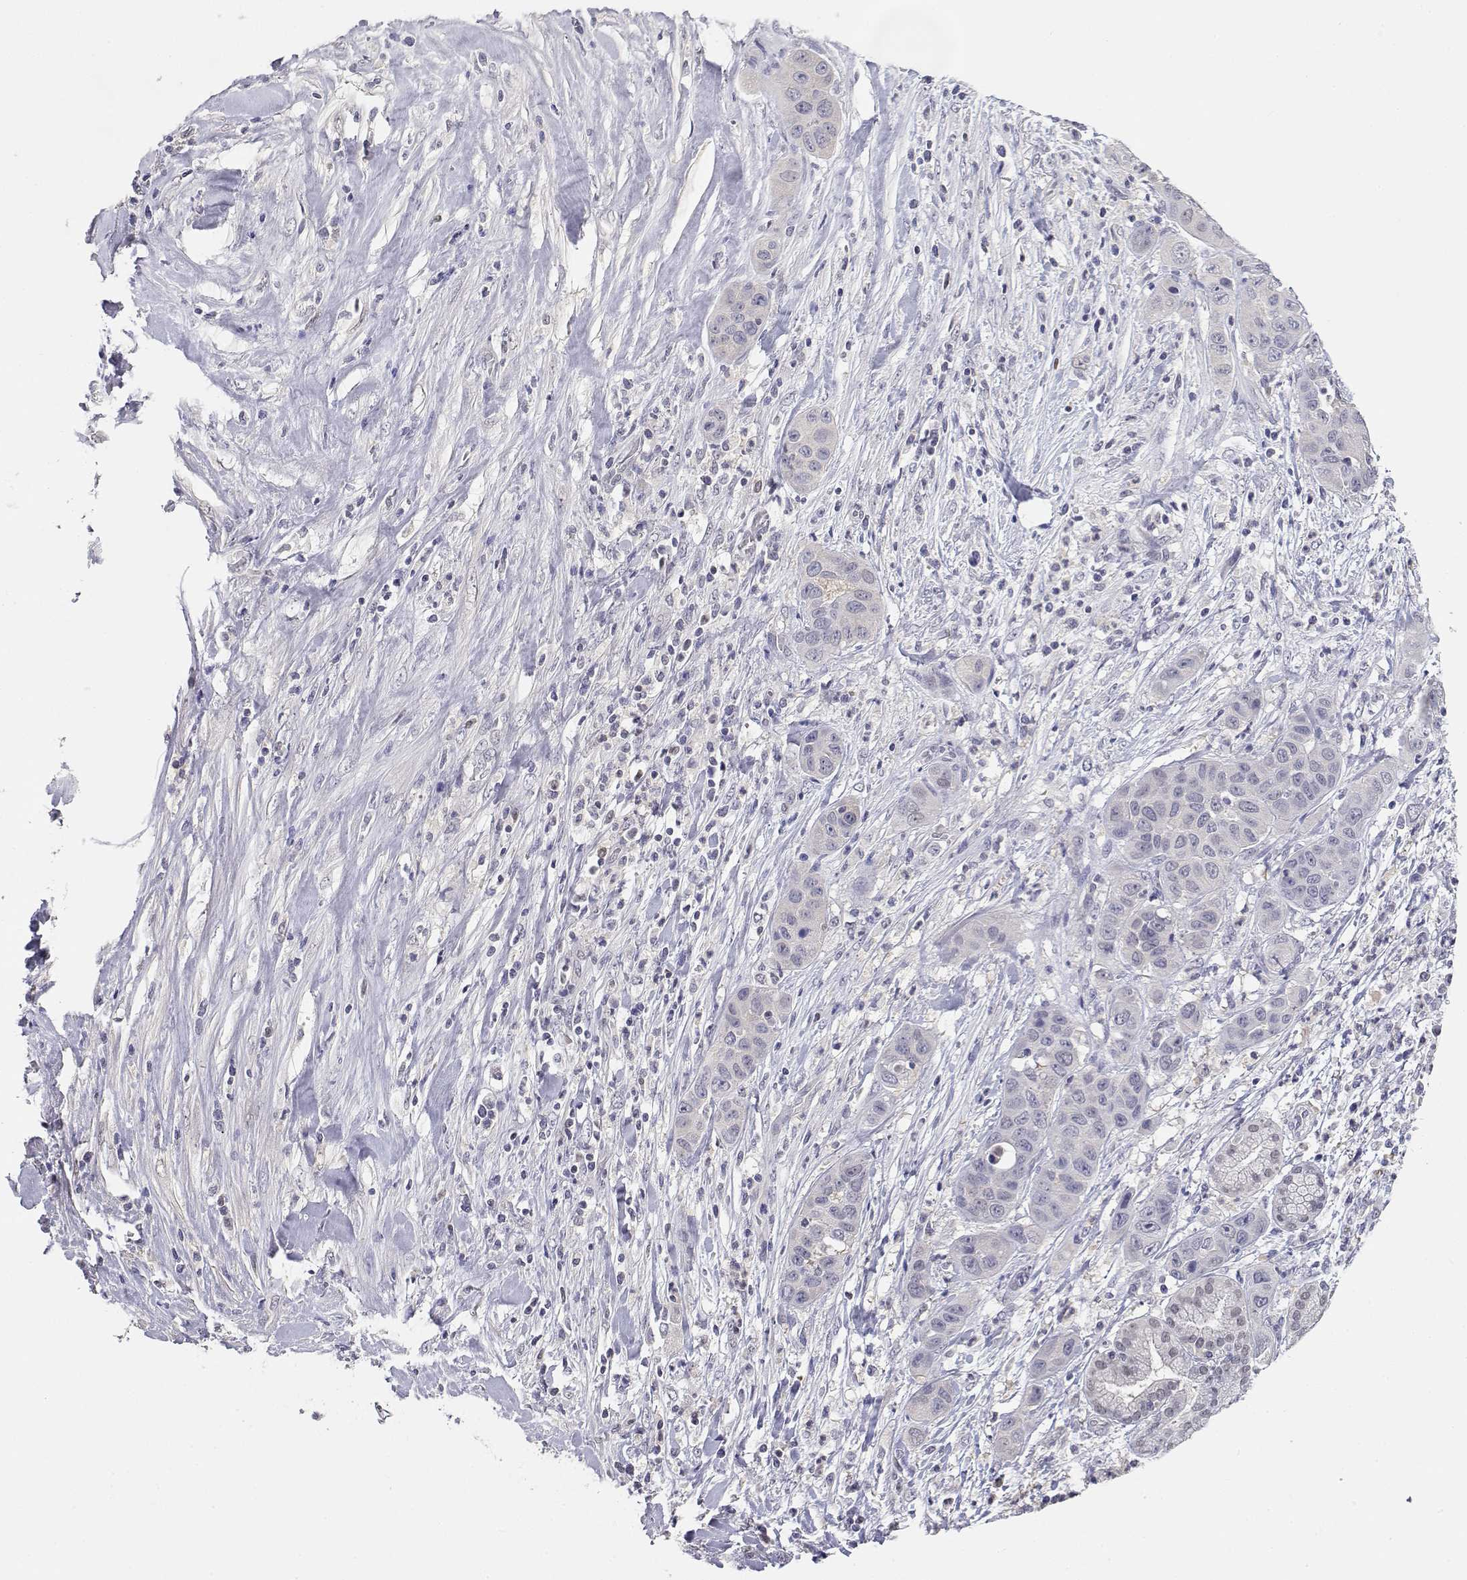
{"staining": {"intensity": "negative", "quantity": "none", "location": "none"}, "tissue": "liver cancer", "cell_type": "Tumor cells", "image_type": "cancer", "snomed": [{"axis": "morphology", "description": "Cholangiocarcinoma"}, {"axis": "topography", "description": "Liver"}], "caption": "An image of liver cancer (cholangiocarcinoma) stained for a protein exhibits no brown staining in tumor cells. (DAB immunohistochemistry visualized using brightfield microscopy, high magnification).", "gene": "ADA", "patient": {"sex": "female", "age": 52}}